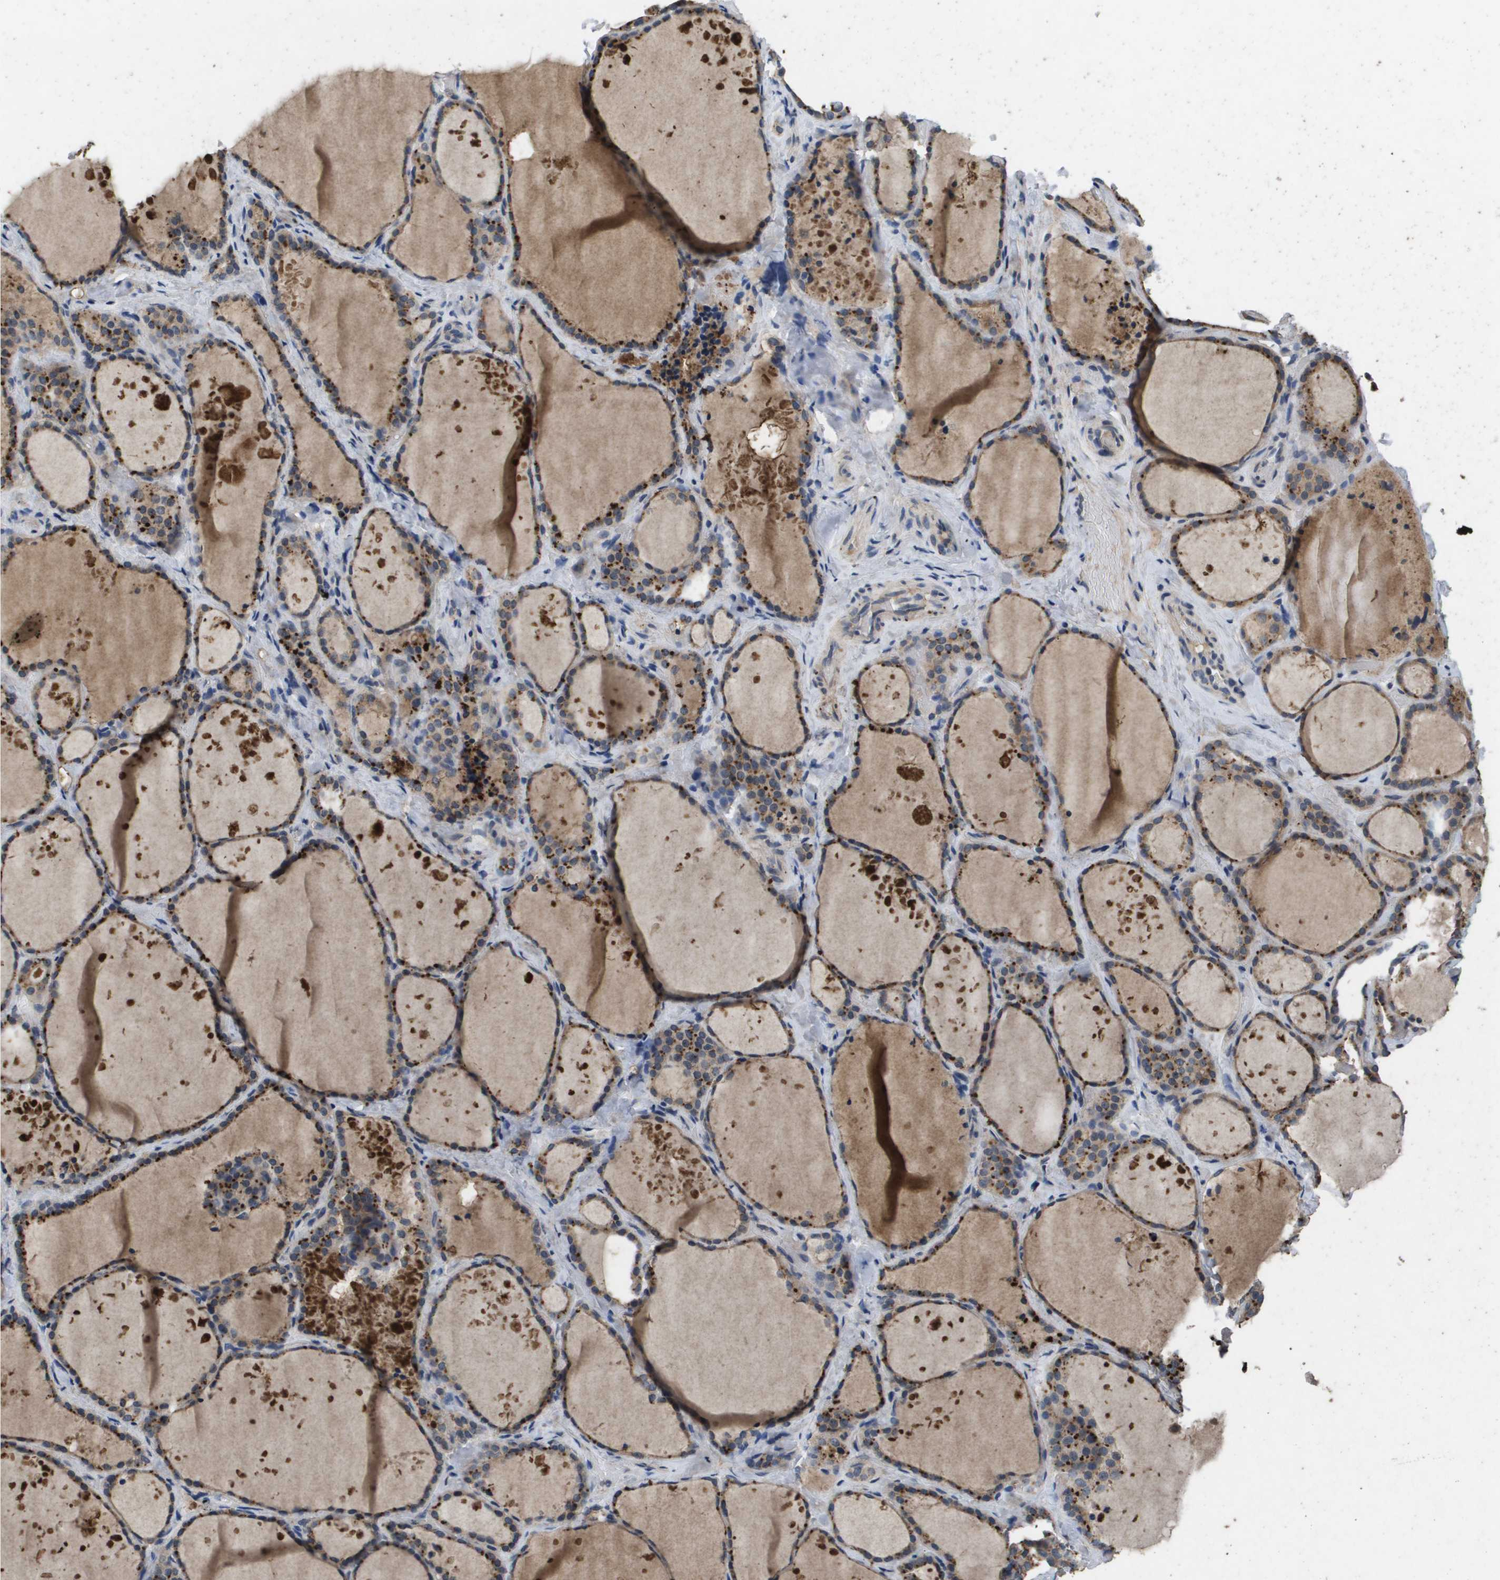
{"staining": {"intensity": "strong", "quantity": "25%-75%", "location": "cytoplasmic/membranous"}, "tissue": "thyroid gland", "cell_type": "Glandular cells", "image_type": "normal", "snomed": [{"axis": "morphology", "description": "Normal tissue, NOS"}, {"axis": "topography", "description": "Thyroid gland"}], "caption": "A high amount of strong cytoplasmic/membranous positivity is present in approximately 25%-75% of glandular cells in unremarkable thyroid gland.", "gene": "PROC", "patient": {"sex": "female", "age": 44}}